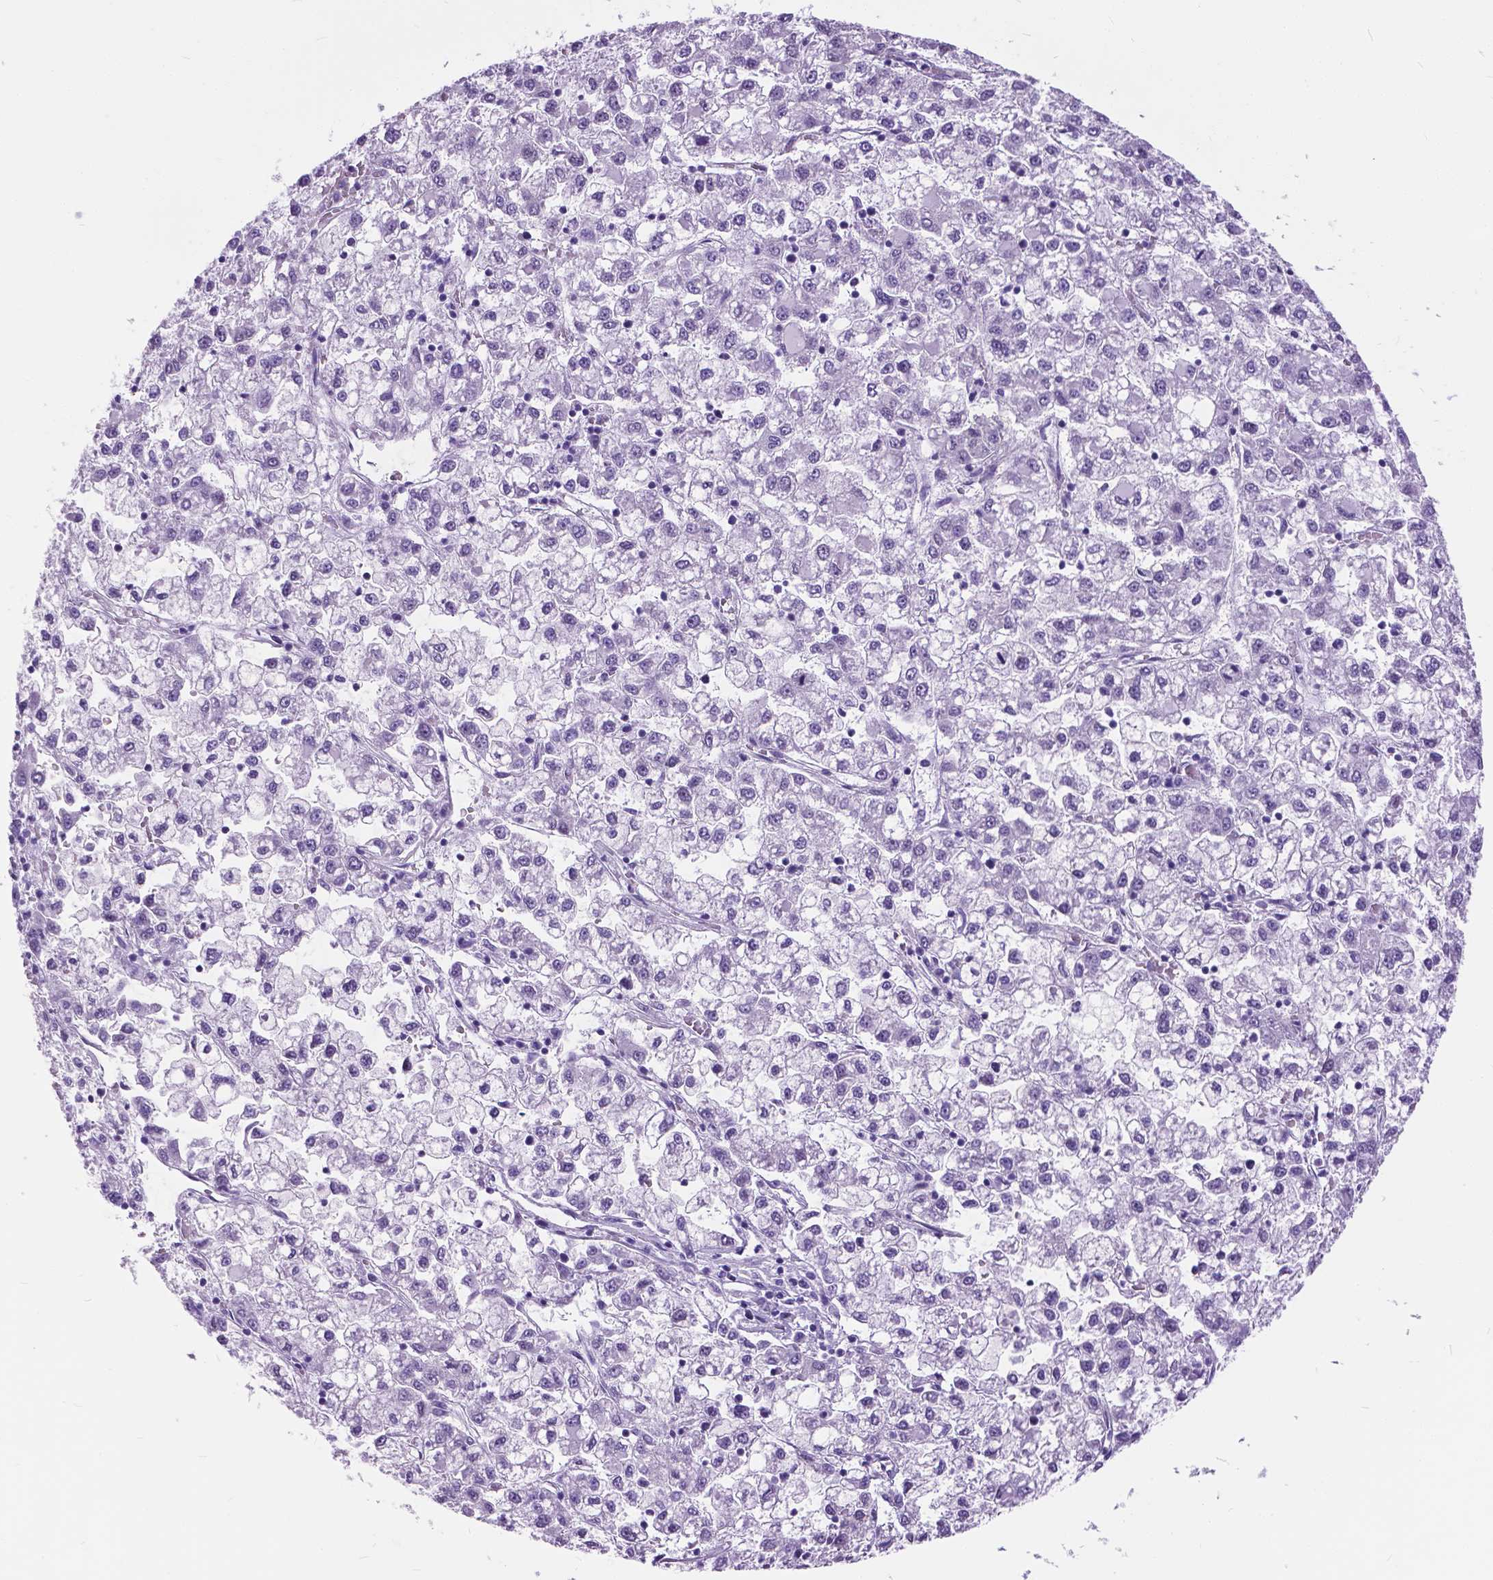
{"staining": {"intensity": "negative", "quantity": "none", "location": "none"}, "tissue": "liver cancer", "cell_type": "Tumor cells", "image_type": "cancer", "snomed": [{"axis": "morphology", "description": "Carcinoma, Hepatocellular, NOS"}, {"axis": "topography", "description": "Liver"}], "caption": "DAB (3,3'-diaminobenzidine) immunohistochemical staining of liver hepatocellular carcinoma exhibits no significant staining in tumor cells.", "gene": "BSND", "patient": {"sex": "male", "age": 40}}